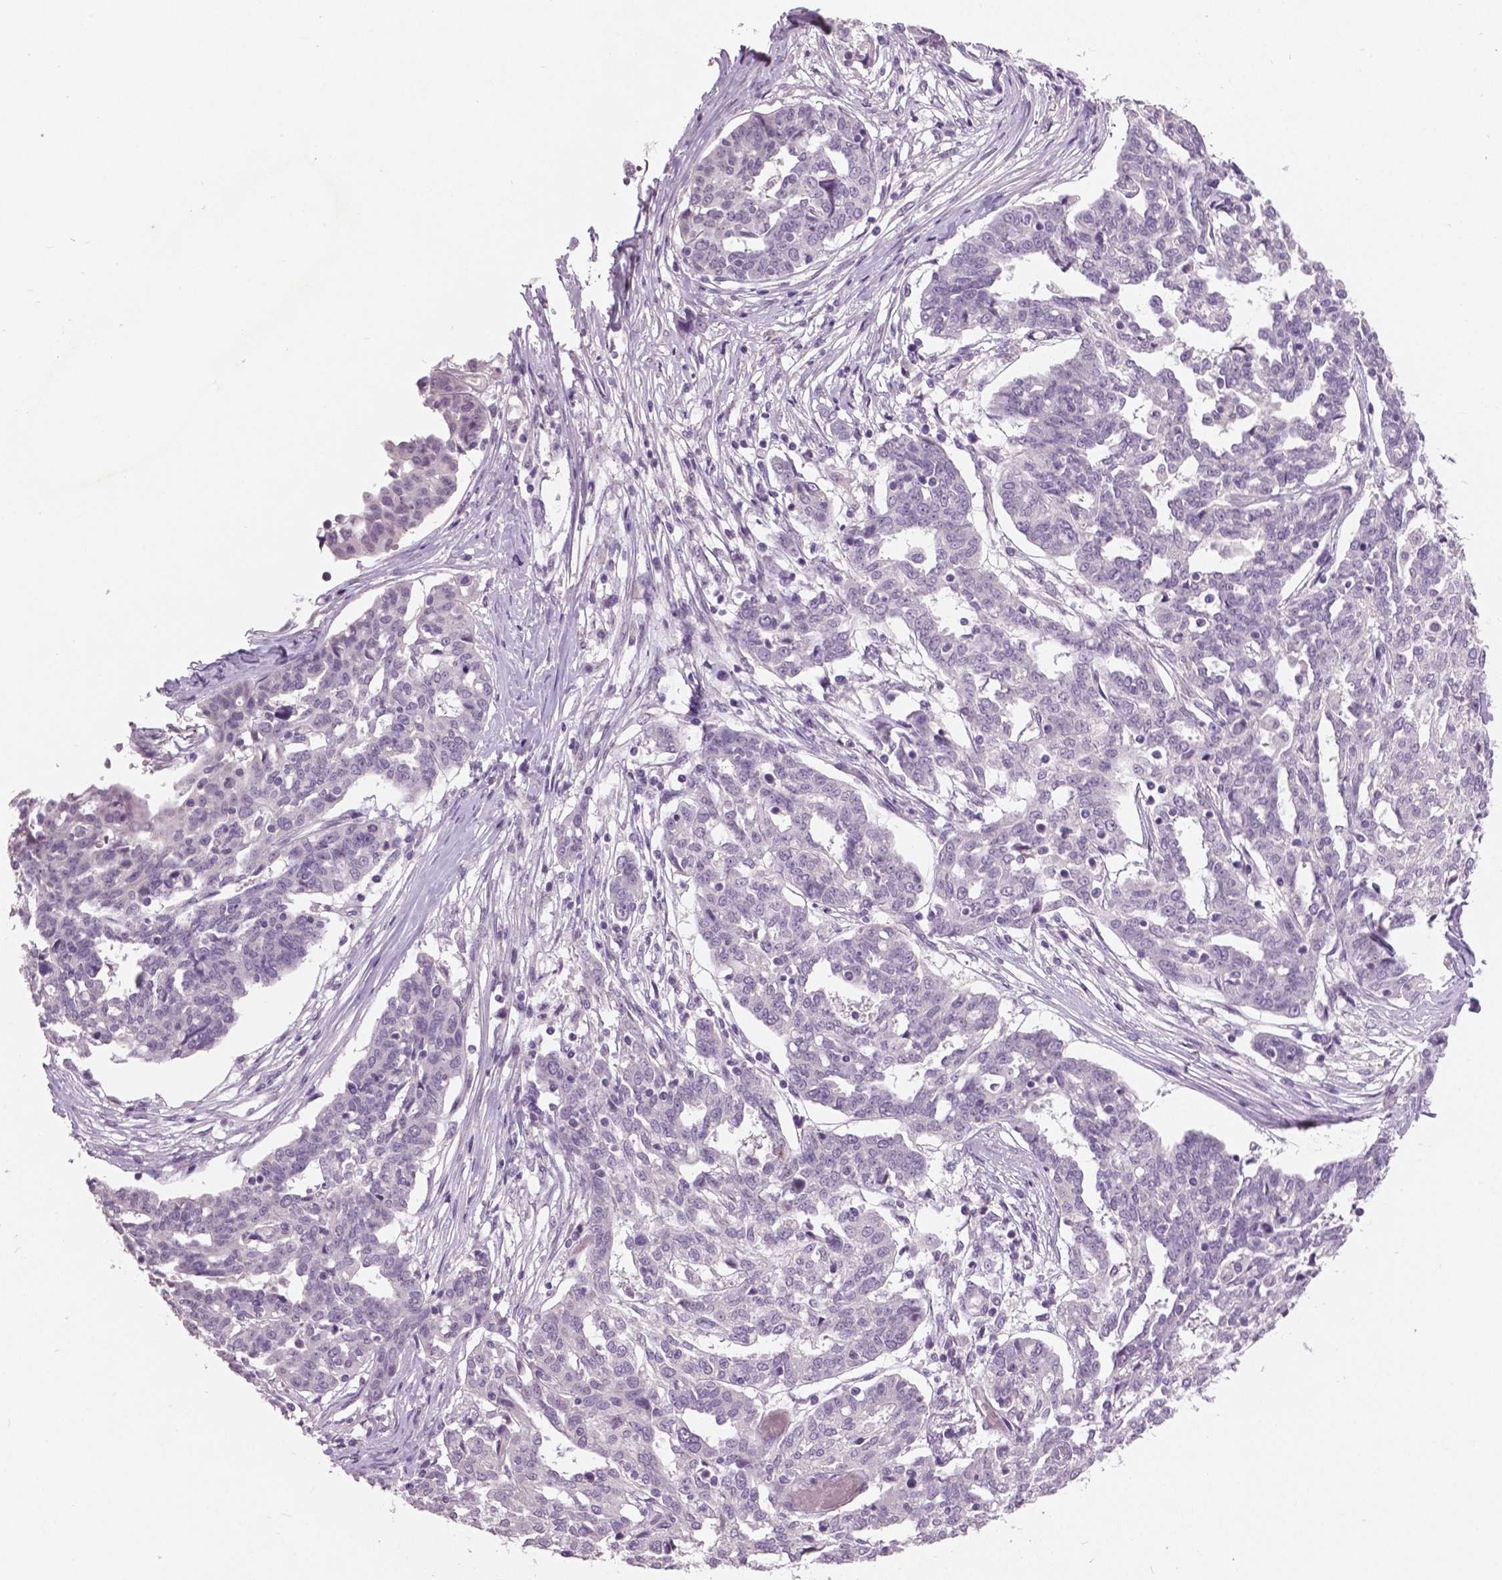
{"staining": {"intensity": "negative", "quantity": "none", "location": "none"}, "tissue": "ovarian cancer", "cell_type": "Tumor cells", "image_type": "cancer", "snomed": [{"axis": "morphology", "description": "Cystadenocarcinoma, serous, NOS"}, {"axis": "topography", "description": "Ovary"}], "caption": "Tumor cells show no significant expression in ovarian cancer. Brightfield microscopy of immunohistochemistry (IHC) stained with DAB (3,3'-diaminobenzidine) (brown) and hematoxylin (blue), captured at high magnification.", "gene": "GRIN2A", "patient": {"sex": "female", "age": 67}}